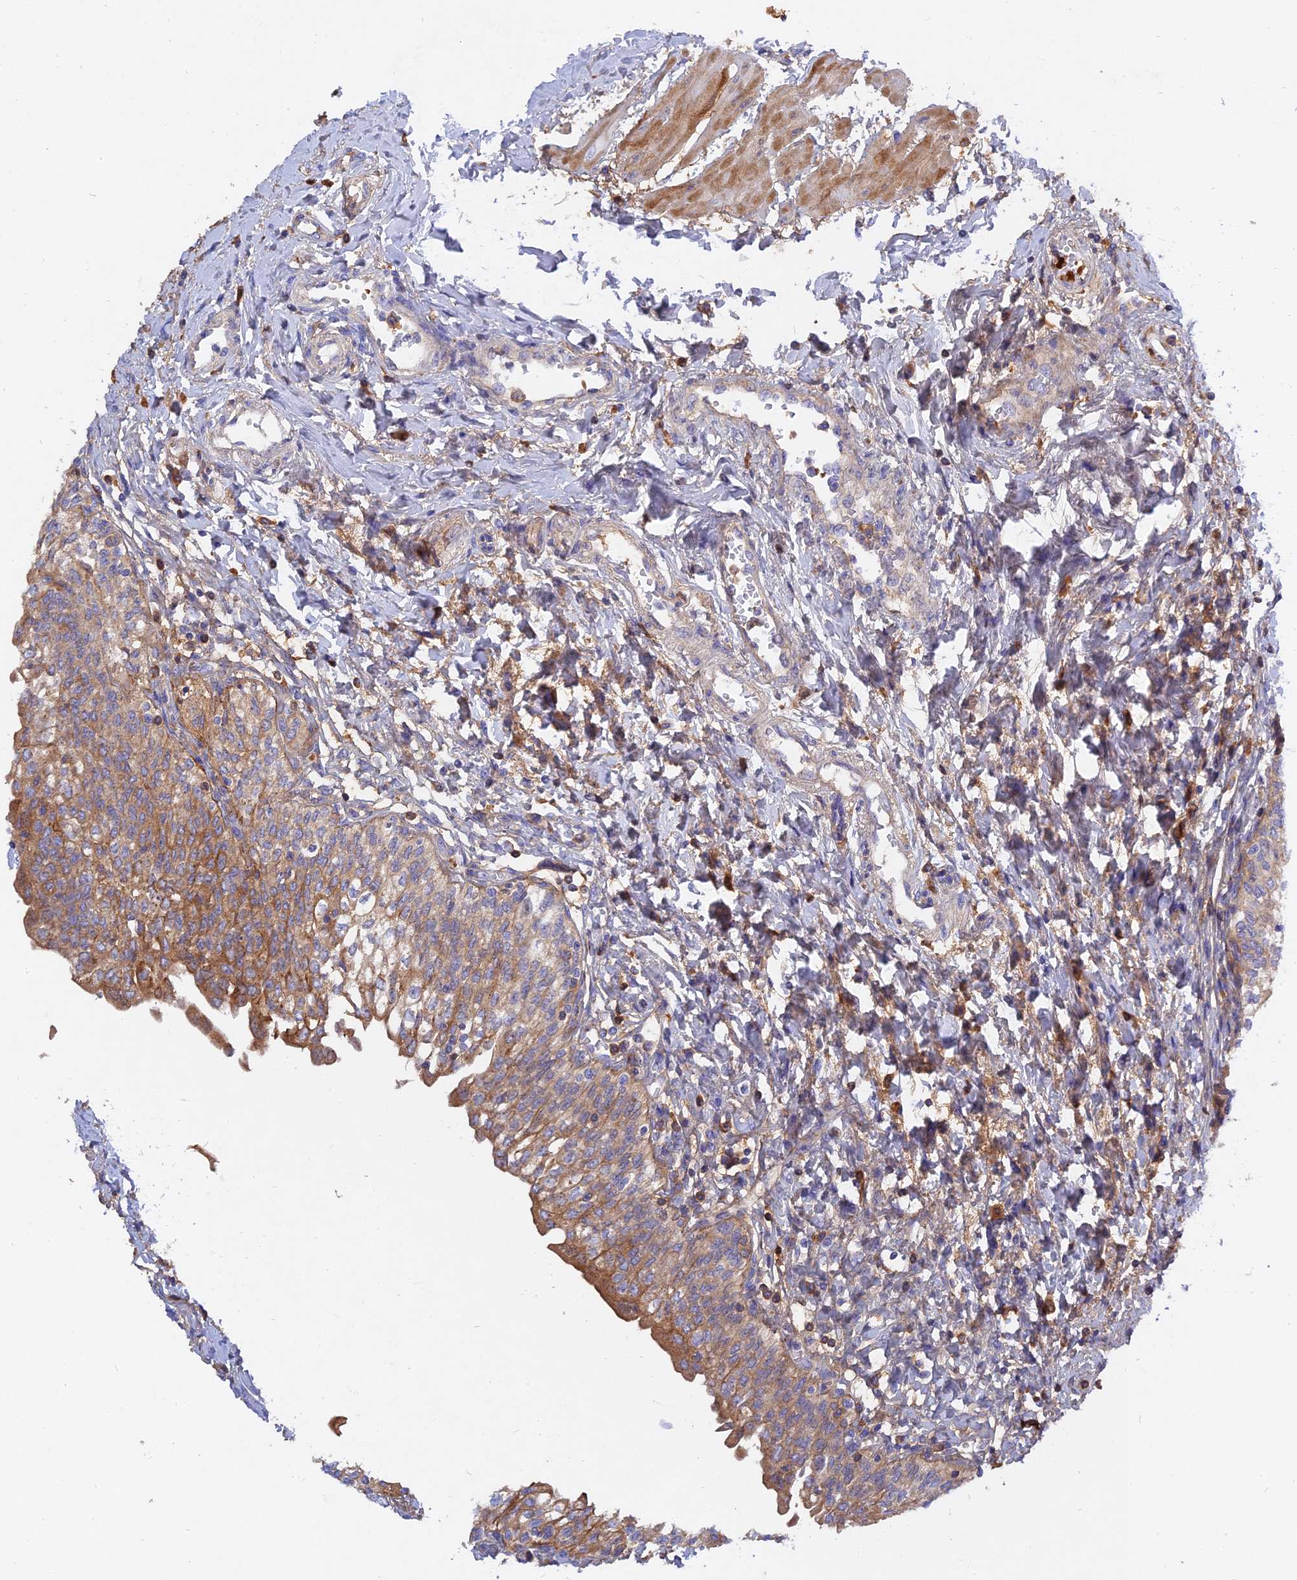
{"staining": {"intensity": "moderate", "quantity": "<25%", "location": "cytoplasmic/membranous"}, "tissue": "urinary bladder", "cell_type": "Urothelial cells", "image_type": "normal", "snomed": [{"axis": "morphology", "description": "Normal tissue, NOS"}, {"axis": "topography", "description": "Urinary bladder"}], "caption": "A high-resolution histopathology image shows immunohistochemistry staining of normal urinary bladder, which shows moderate cytoplasmic/membranous expression in about <25% of urothelial cells.", "gene": "MROH1", "patient": {"sex": "male", "age": 55}}